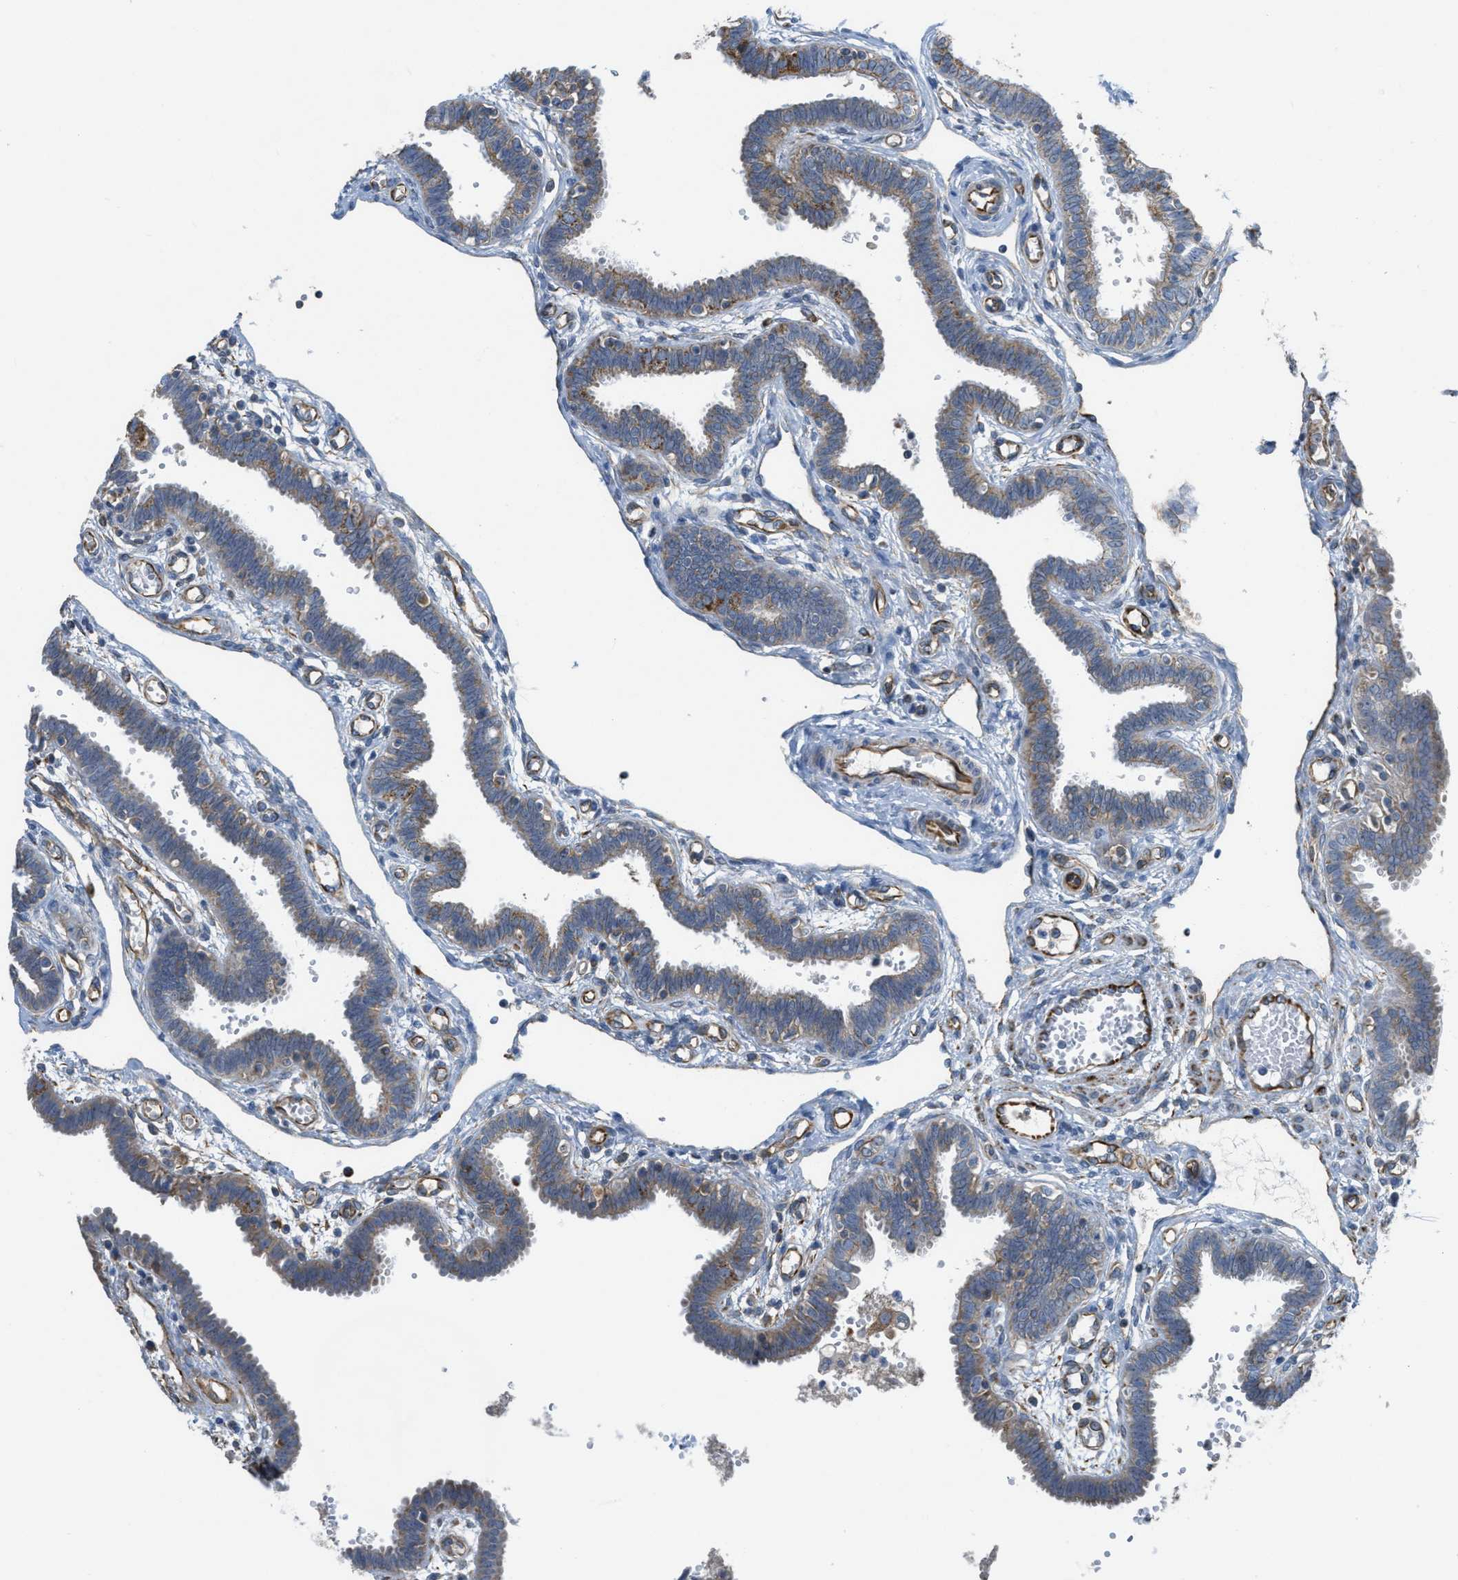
{"staining": {"intensity": "moderate", "quantity": ">75%", "location": "cytoplasmic/membranous"}, "tissue": "fallopian tube", "cell_type": "Glandular cells", "image_type": "normal", "snomed": [{"axis": "morphology", "description": "Normal tissue, NOS"}, {"axis": "topography", "description": "Fallopian tube"}, {"axis": "topography", "description": "Placenta"}], "caption": "Immunohistochemistry (IHC) of benign human fallopian tube displays medium levels of moderate cytoplasmic/membranous expression in about >75% of glandular cells.", "gene": "BTN3A1", "patient": {"sex": "female", "age": 32}}